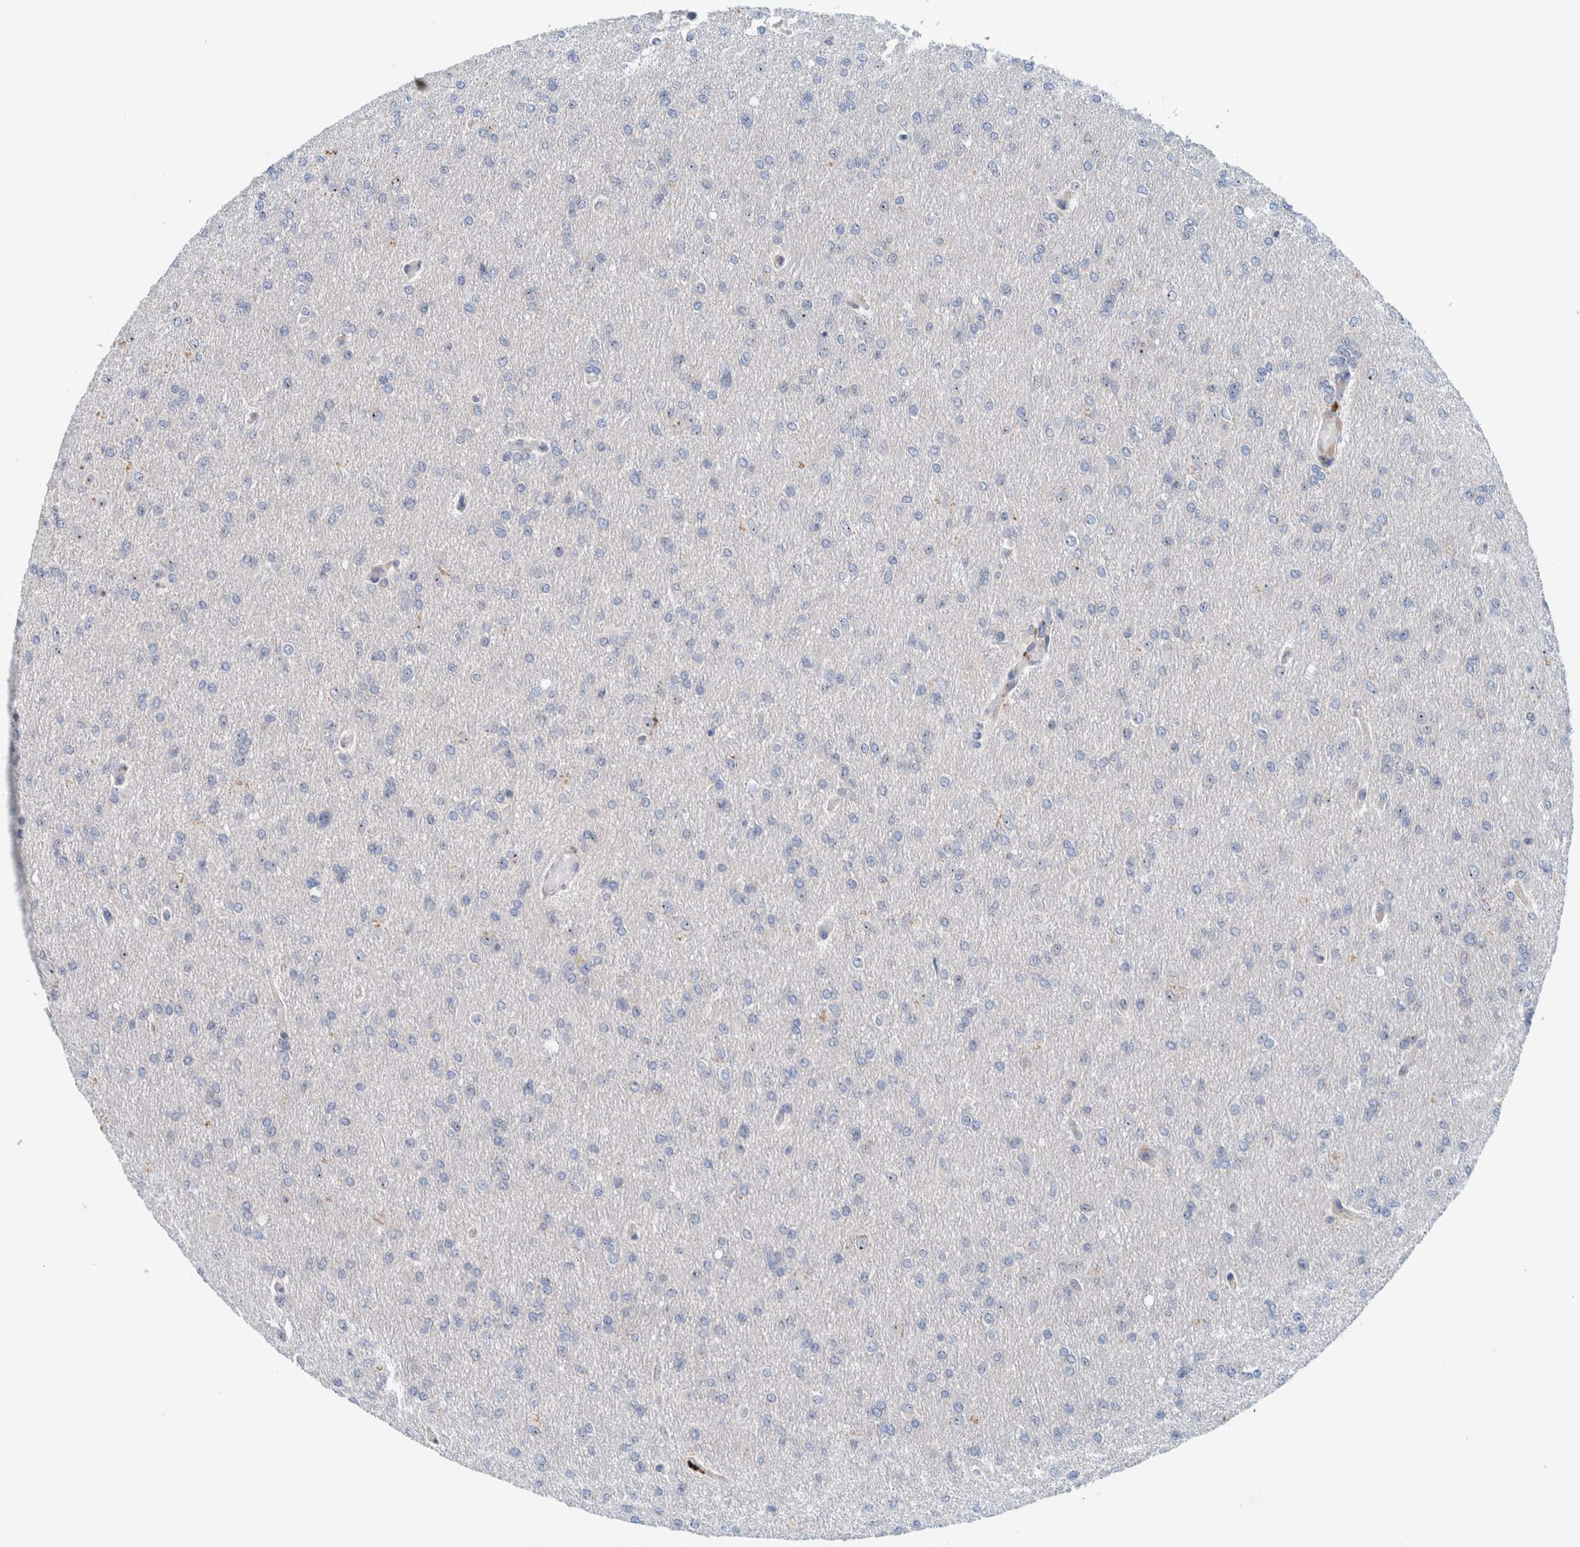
{"staining": {"intensity": "negative", "quantity": "none", "location": "none"}, "tissue": "glioma", "cell_type": "Tumor cells", "image_type": "cancer", "snomed": [{"axis": "morphology", "description": "Glioma, malignant, High grade"}, {"axis": "topography", "description": "Cerebral cortex"}], "caption": "Immunohistochemistry image of malignant glioma (high-grade) stained for a protein (brown), which reveals no positivity in tumor cells.", "gene": "NOL11", "patient": {"sex": "female", "age": 36}}